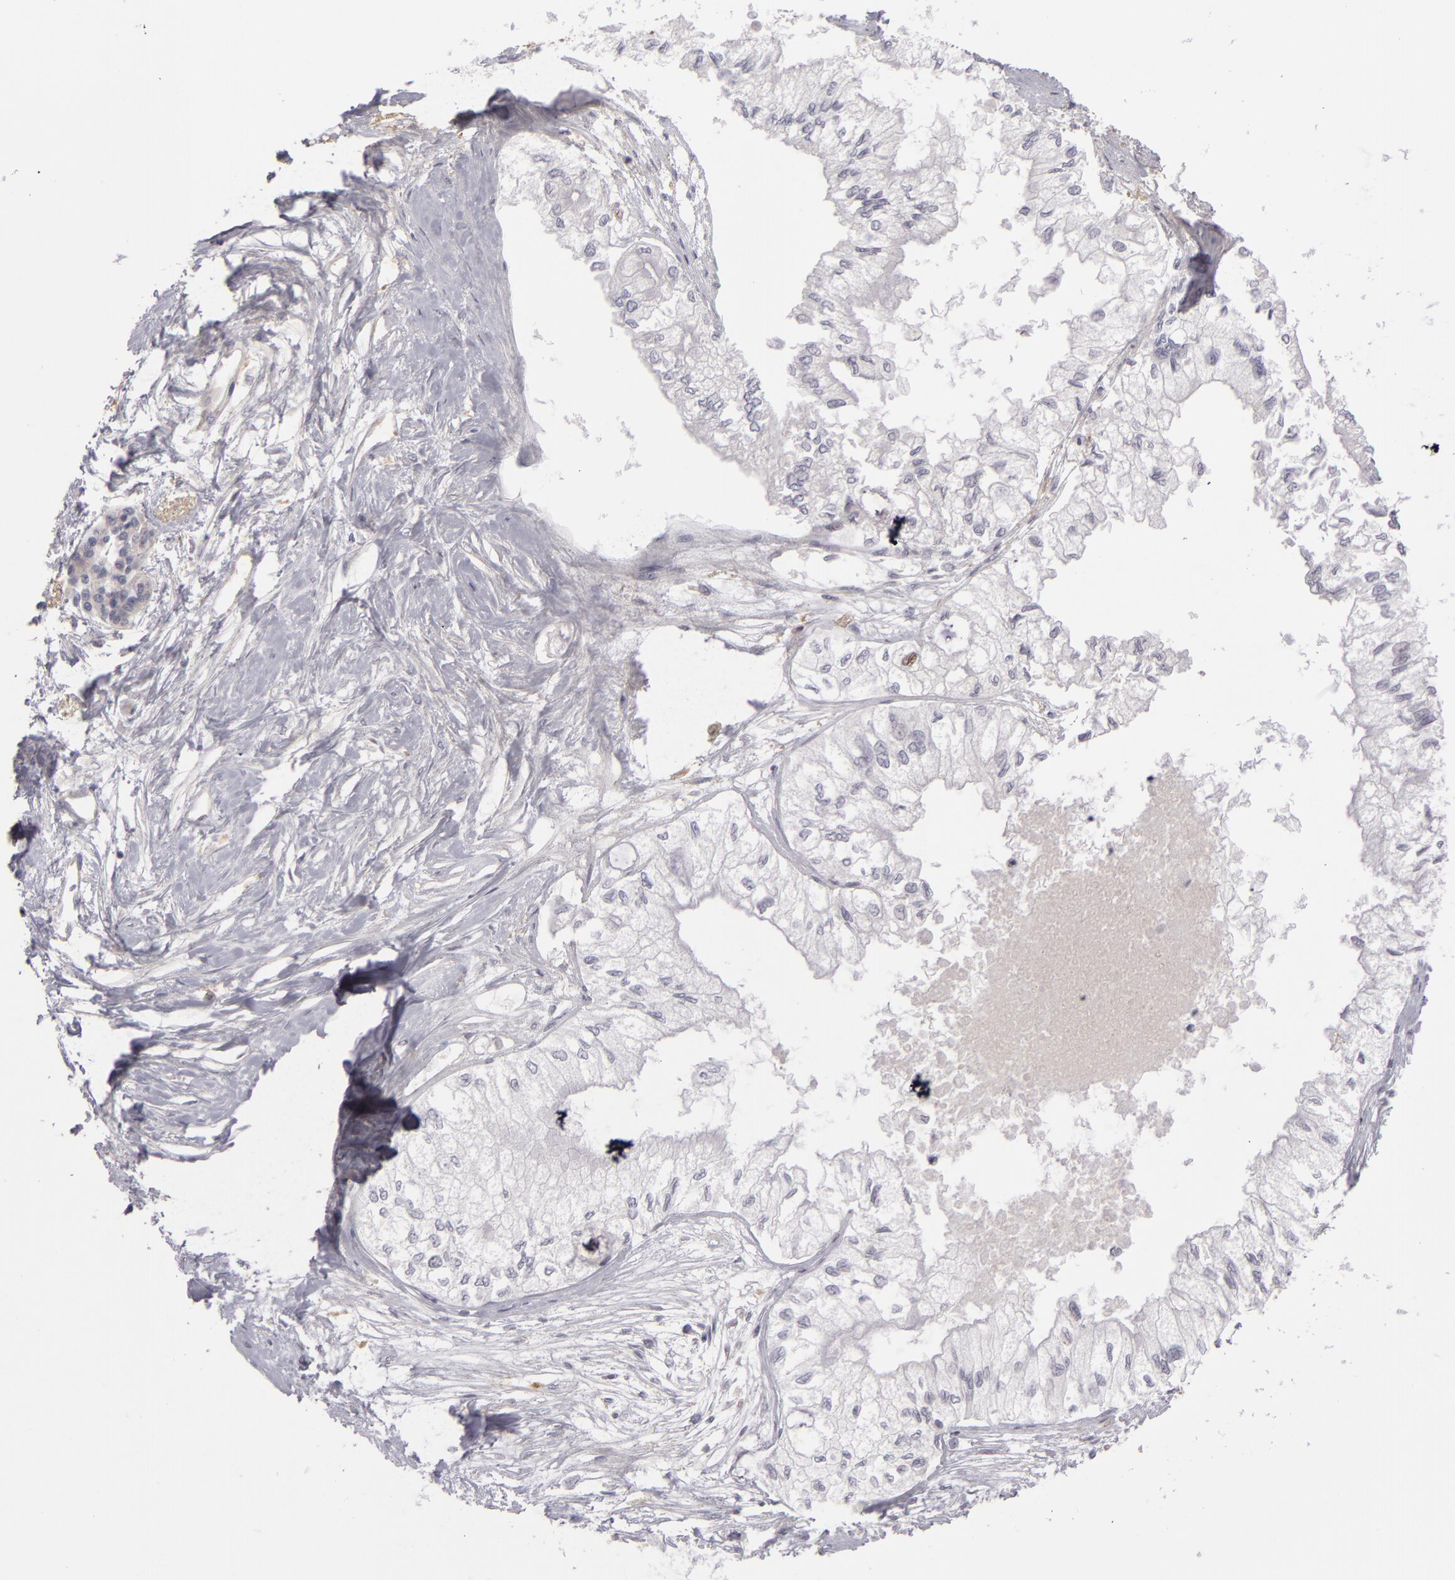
{"staining": {"intensity": "weak", "quantity": ">75%", "location": "cytoplasmic/membranous"}, "tissue": "pancreatic cancer", "cell_type": "Tumor cells", "image_type": "cancer", "snomed": [{"axis": "morphology", "description": "Adenocarcinoma, NOS"}, {"axis": "topography", "description": "Pancreas"}], "caption": "Protein staining of adenocarcinoma (pancreatic) tissue reveals weak cytoplasmic/membranous staining in about >75% of tumor cells. (DAB (3,3'-diaminobenzidine) = brown stain, brightfield microscopy at high magnification).", "gene": "ZNF229", "patient": {"sex": "male", "age": 79}}